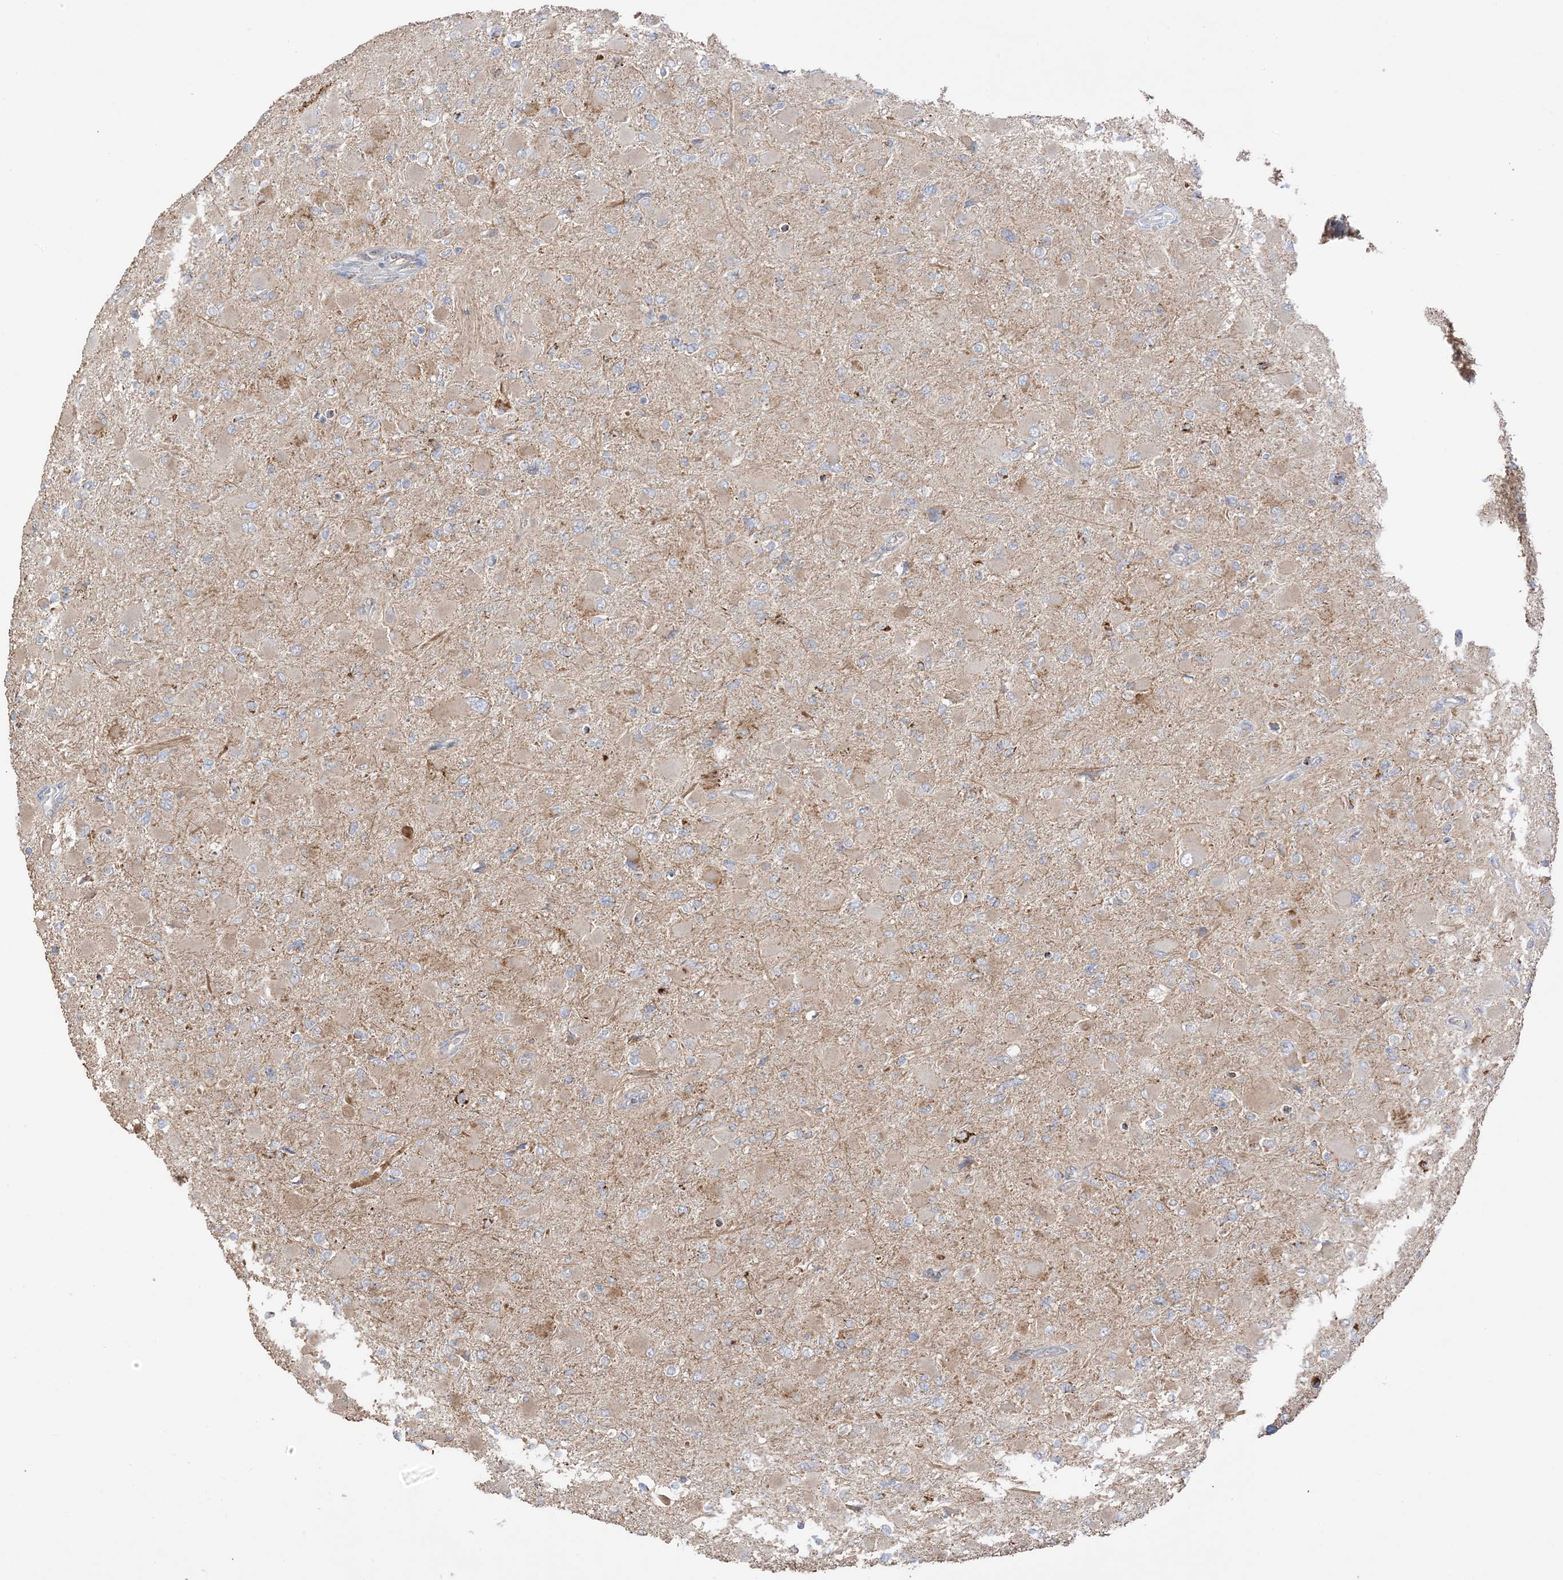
{"staining": {"intensity": "negative", "quantity": "none", "location": "none"}, "tissue": "glioma", "cell_type": "Tumor cells", "image_type": "cancer", "snomed": [{"axis": "morphology", "description": "Glioma, malignant, High grade"}, {"axis": "topography", "description": "Cerebral cortex"}], "caption": "The histopathology image exhibits no significant expression in tumor cells of glioma.", "gene": "SLC25A12", "patient": {"sex": "female", "age": 36}}